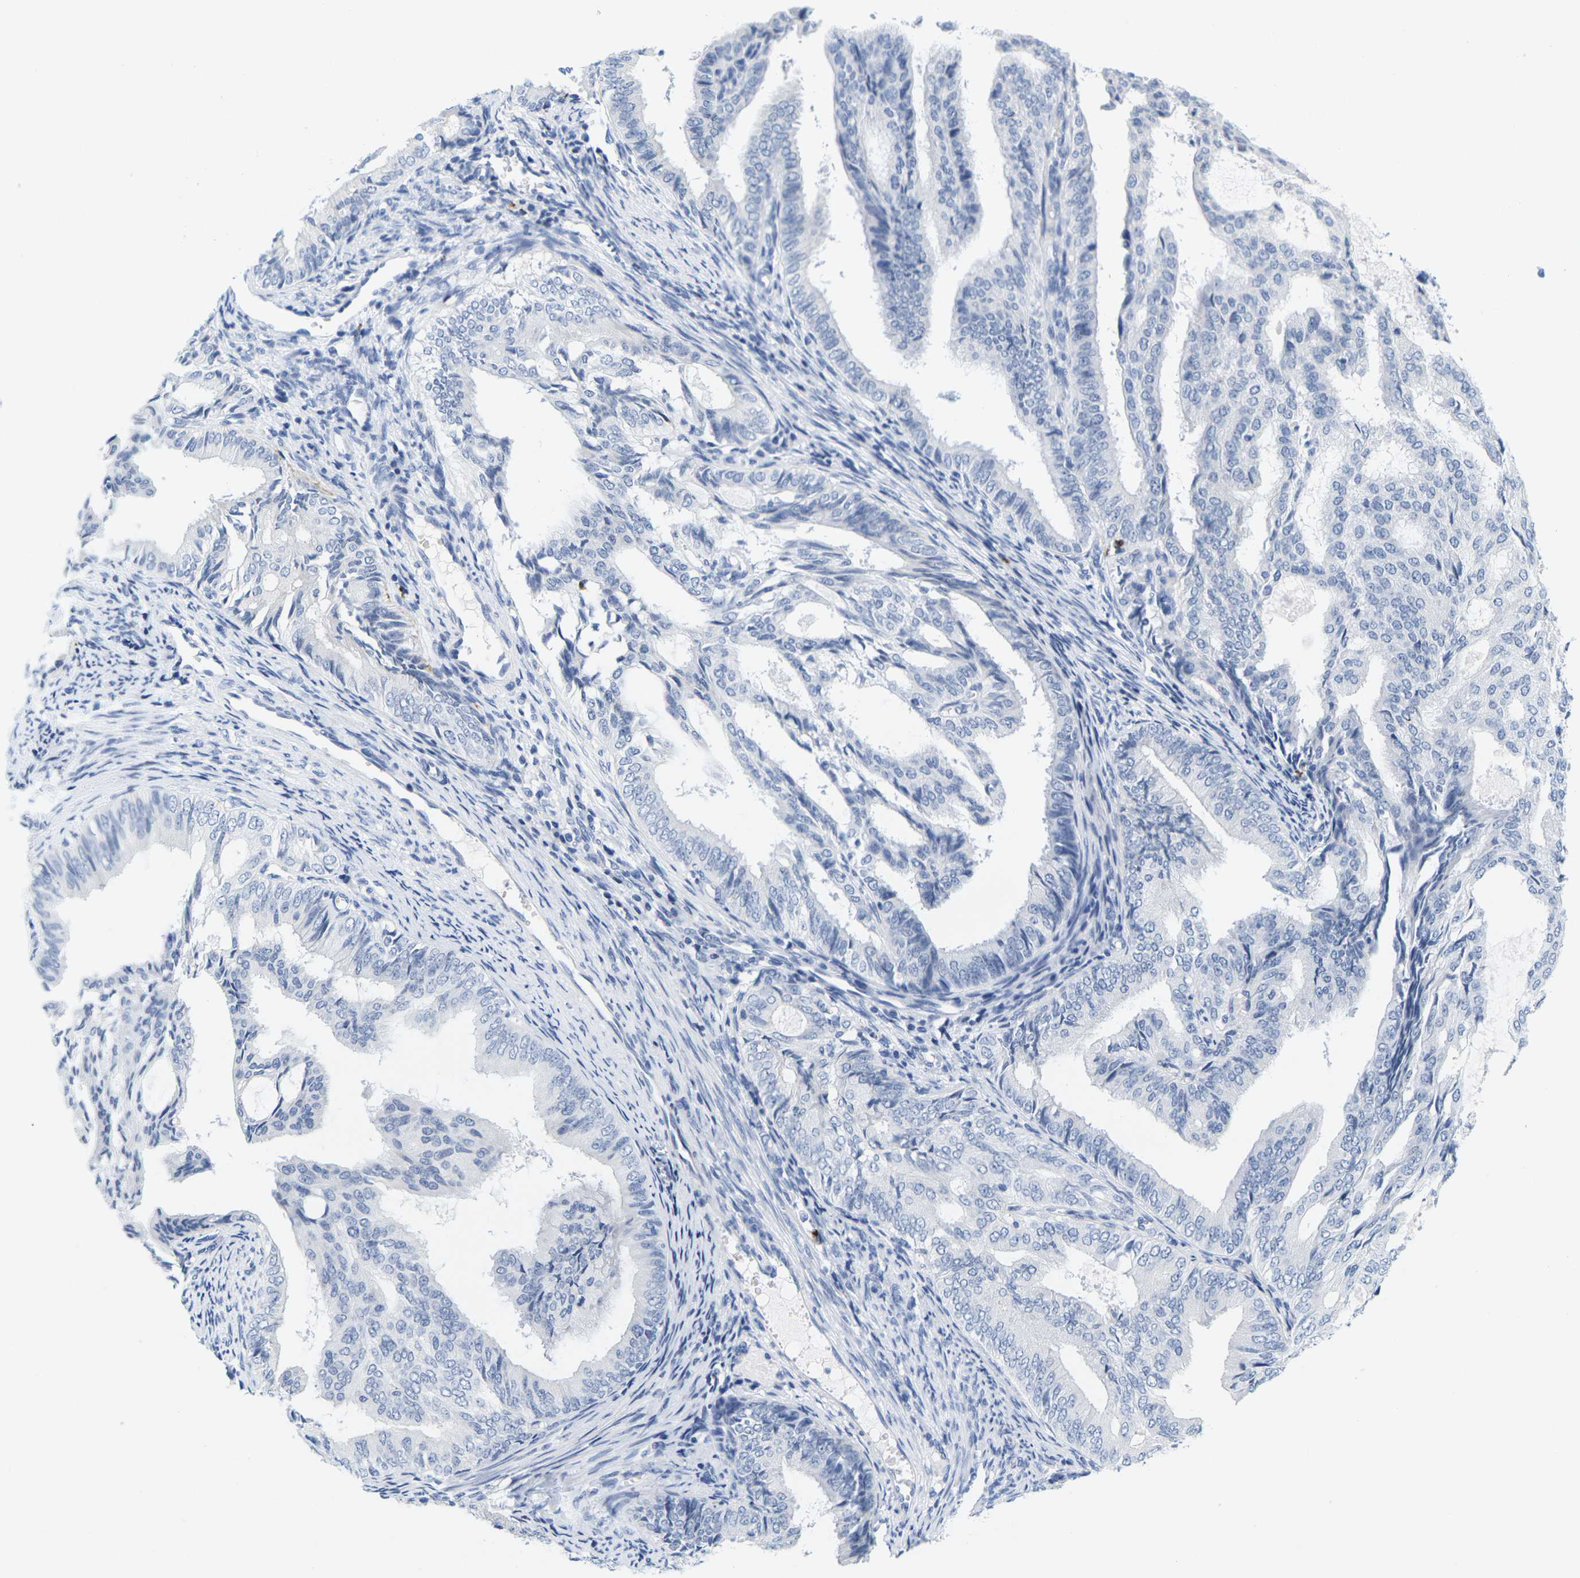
{"staining": {"intensity": "negative", "quantity": "none", "location": "none"}, "tissue": "endometrial cancer", "cell_type": "Tumor cells", "image_type": "cancer", "snomed": [{"axis": "morphology", "description": "Adenocarcinoma, NOS"}, {"axis": "topography", "description": "Endometrium"}], "caption": "An image of endometrial cancer stained for a protein displays no brown staining in tumor cells.", "gene": "HLA-DOB", "patient": {"sex": "female", "age": 58}}